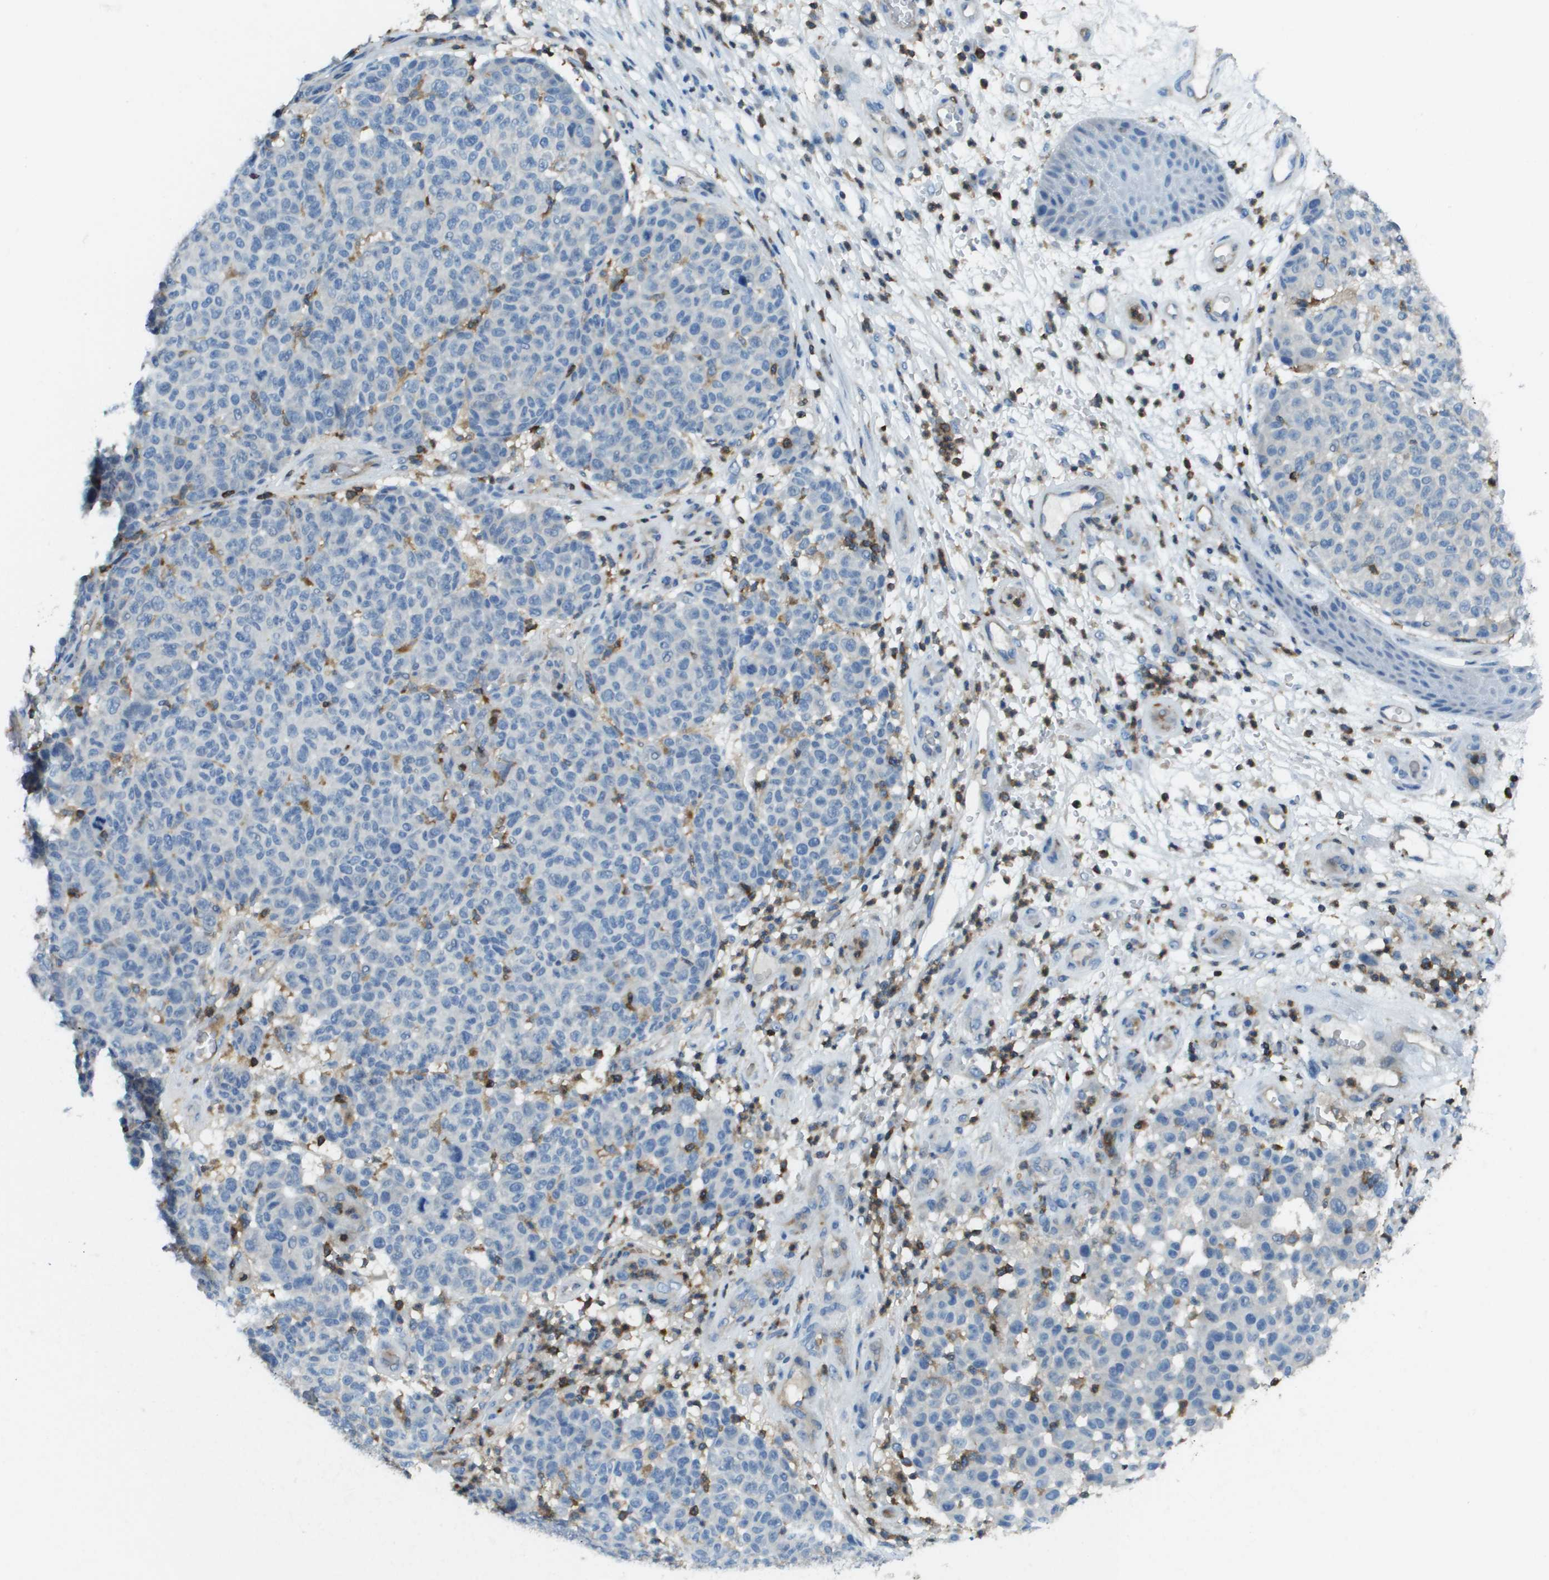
{"staining": {"intensity": "negative", "quantity": "none", "location": "none"}, "tissue": "melanoma", "cell_type": "Tumor cells", "image_type": "cancer", "snomed": [{"axis": "morphology", "description": "Malignant melanoma, NOS"}, {"axis": "topography", "description": "Skin"}], "caption": "The photomicrograph displays no significant positivity in tumor cells of melanoma.", "gene": "APBB1IP", "patient": {"sex": "male", "age": 59}}